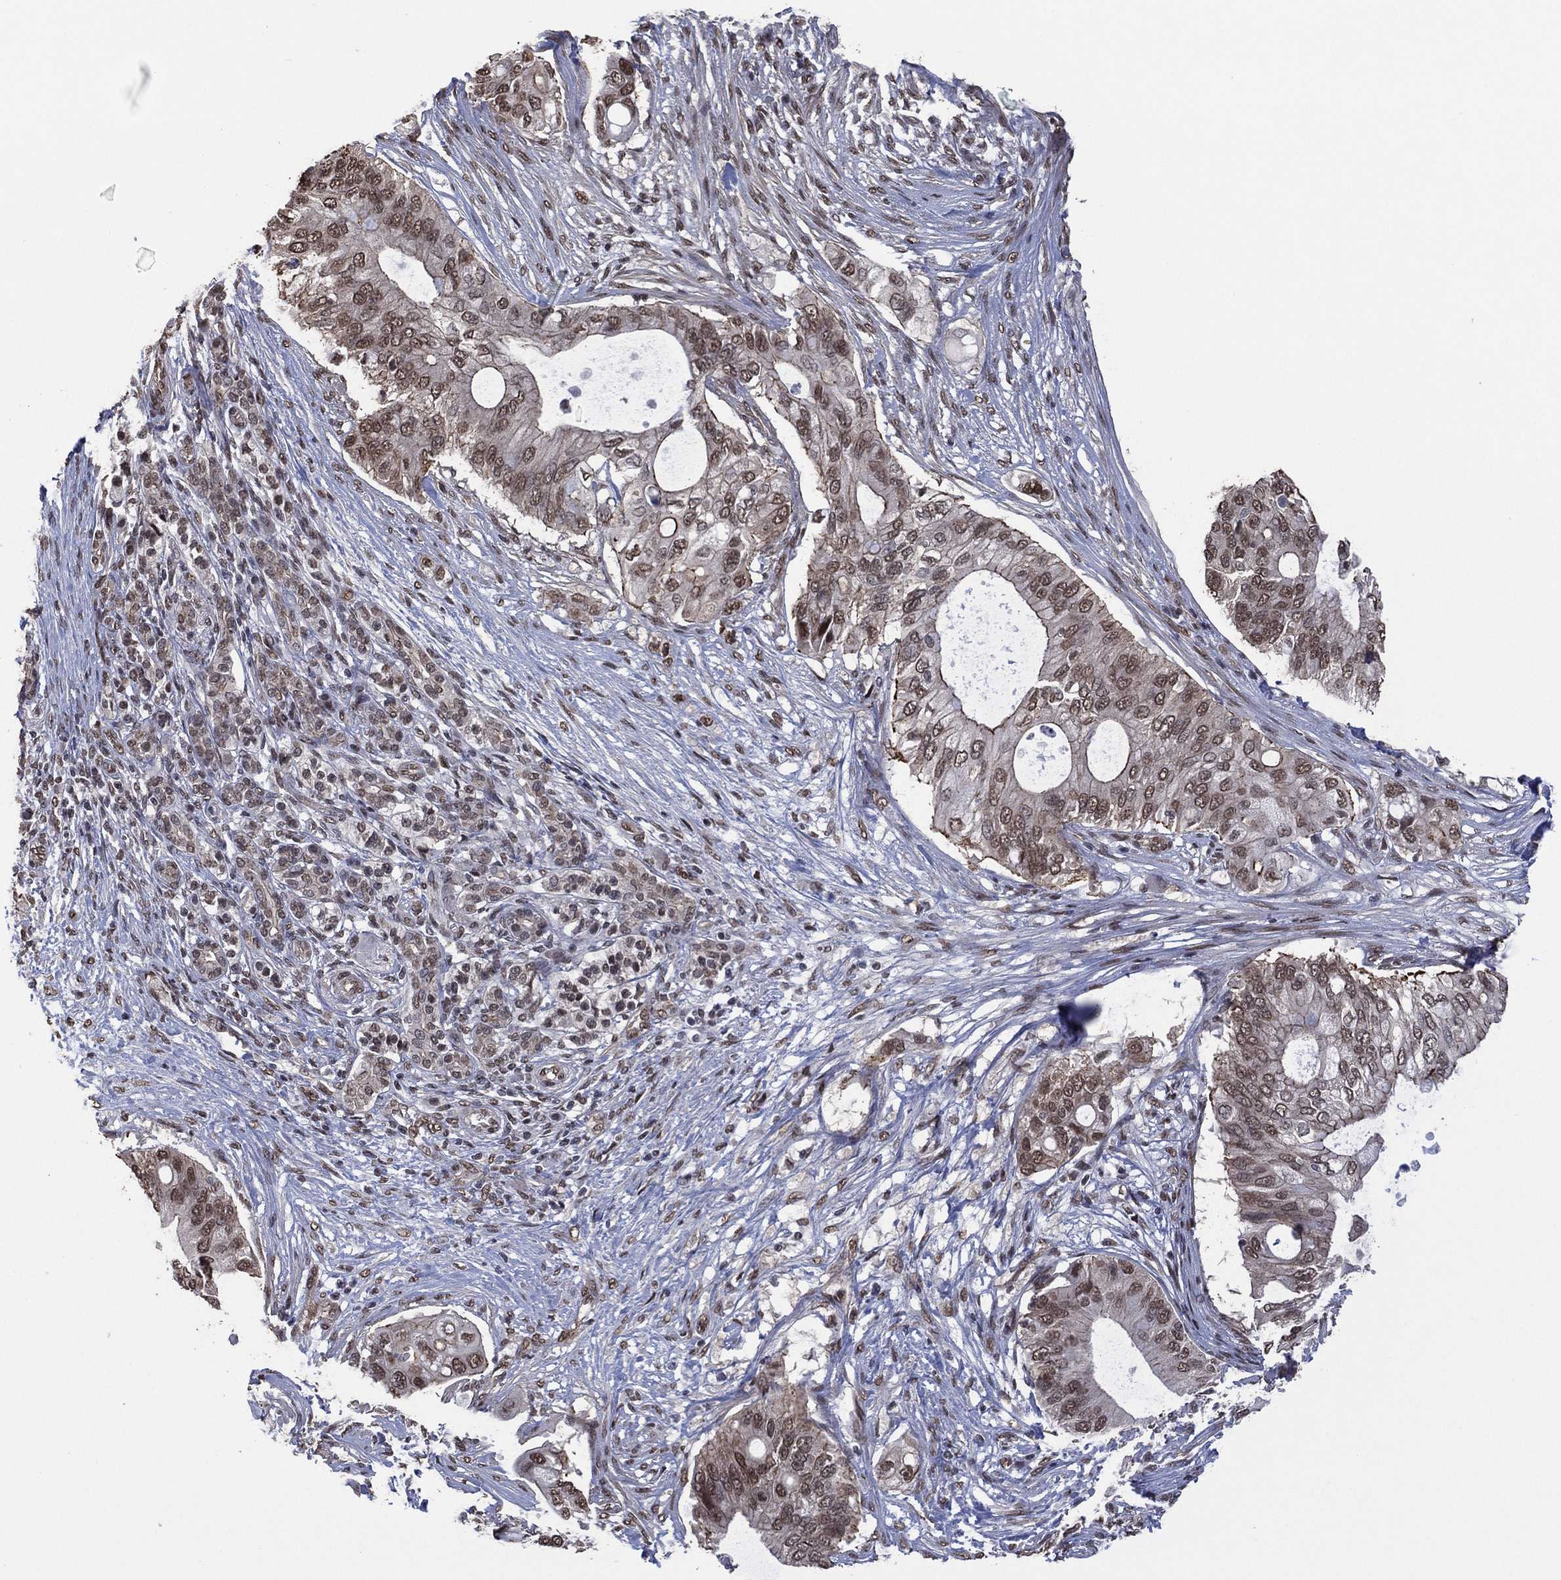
{"staining": {"intensity": "moderate", "quantity": "25%-75%", "location": "nuclear"}, "tissue": "pancreatic cancer", "cell_type": "Tumor cells", "image_type": "cancer", "snomed": [{"axis": "morphology", "description": "Adenocarcinoma, NOS"}, {"axis": "topography", "description": "Pancreas"}], "caption": "Adenocarcinoma (pancreatic) stained for a protein (brown) exhibits moderate nuclear positive expression in about 25%-75% of tumor cells.", "gene": "EHMT1", "patient": {"sex": "female", "age": 72}}